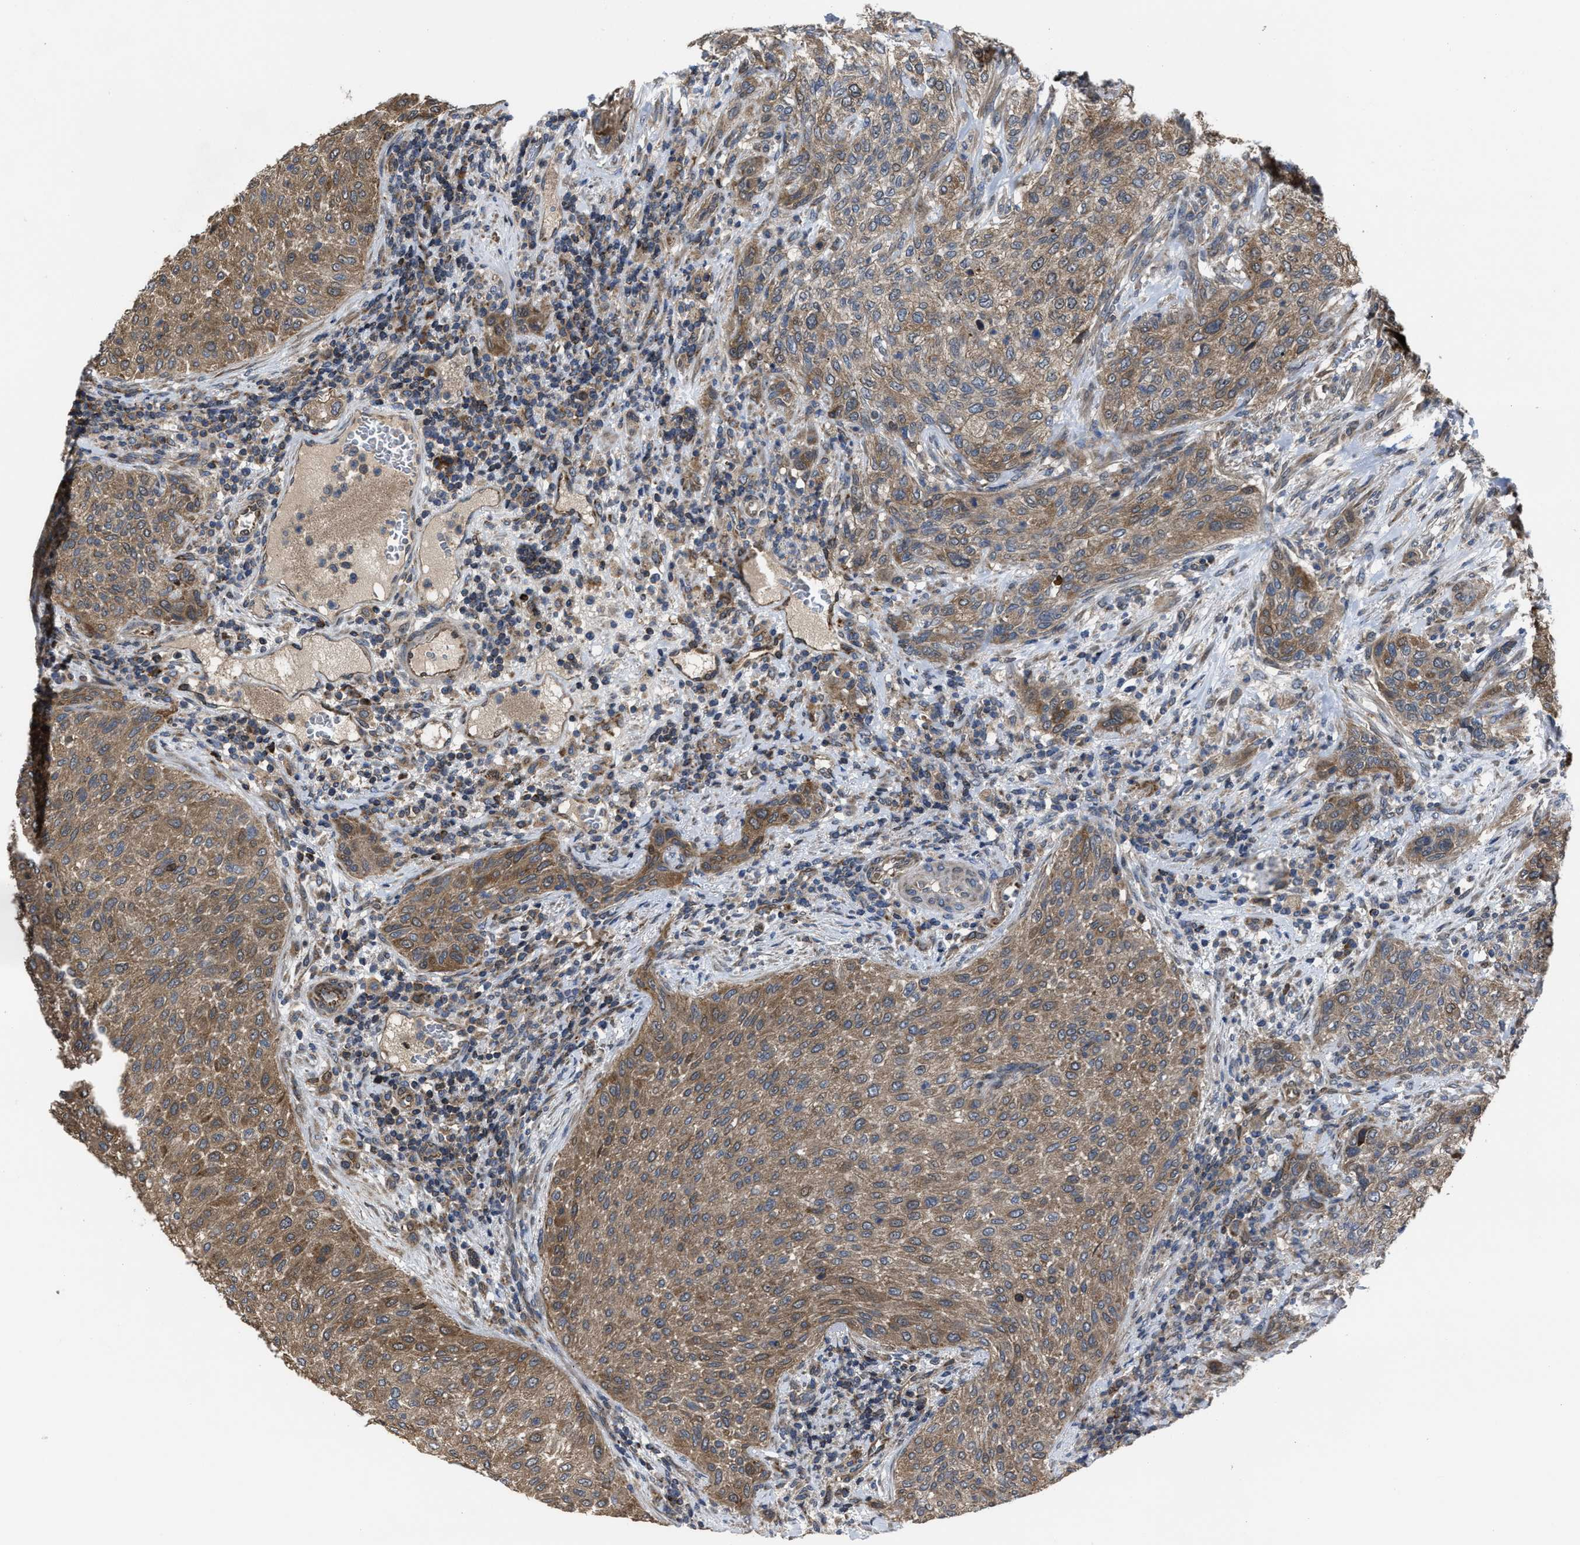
{"staining": {"intensity": "moderate", "quantity": ">75%", "location": "cytoplasmic/membranous"}, "tissue": "urothelial cancer", "cell_type": "Tumor cells", "image_type": "cancer", "snomed": [{"axis": "morphology", "description": "Urothelial carcinoma, Low grade"}, {"axis": "morphology", "description": "Urothelial carcinoma, High grade"}, {"axis": "topography", "description": "Urinary bladder"}], "caption": "Human urothelial cancer stained with a protein marker reveals moderate staining in tumor cells.", "gene": "PASK", "patient": {"sex": "male", "age": 35}}